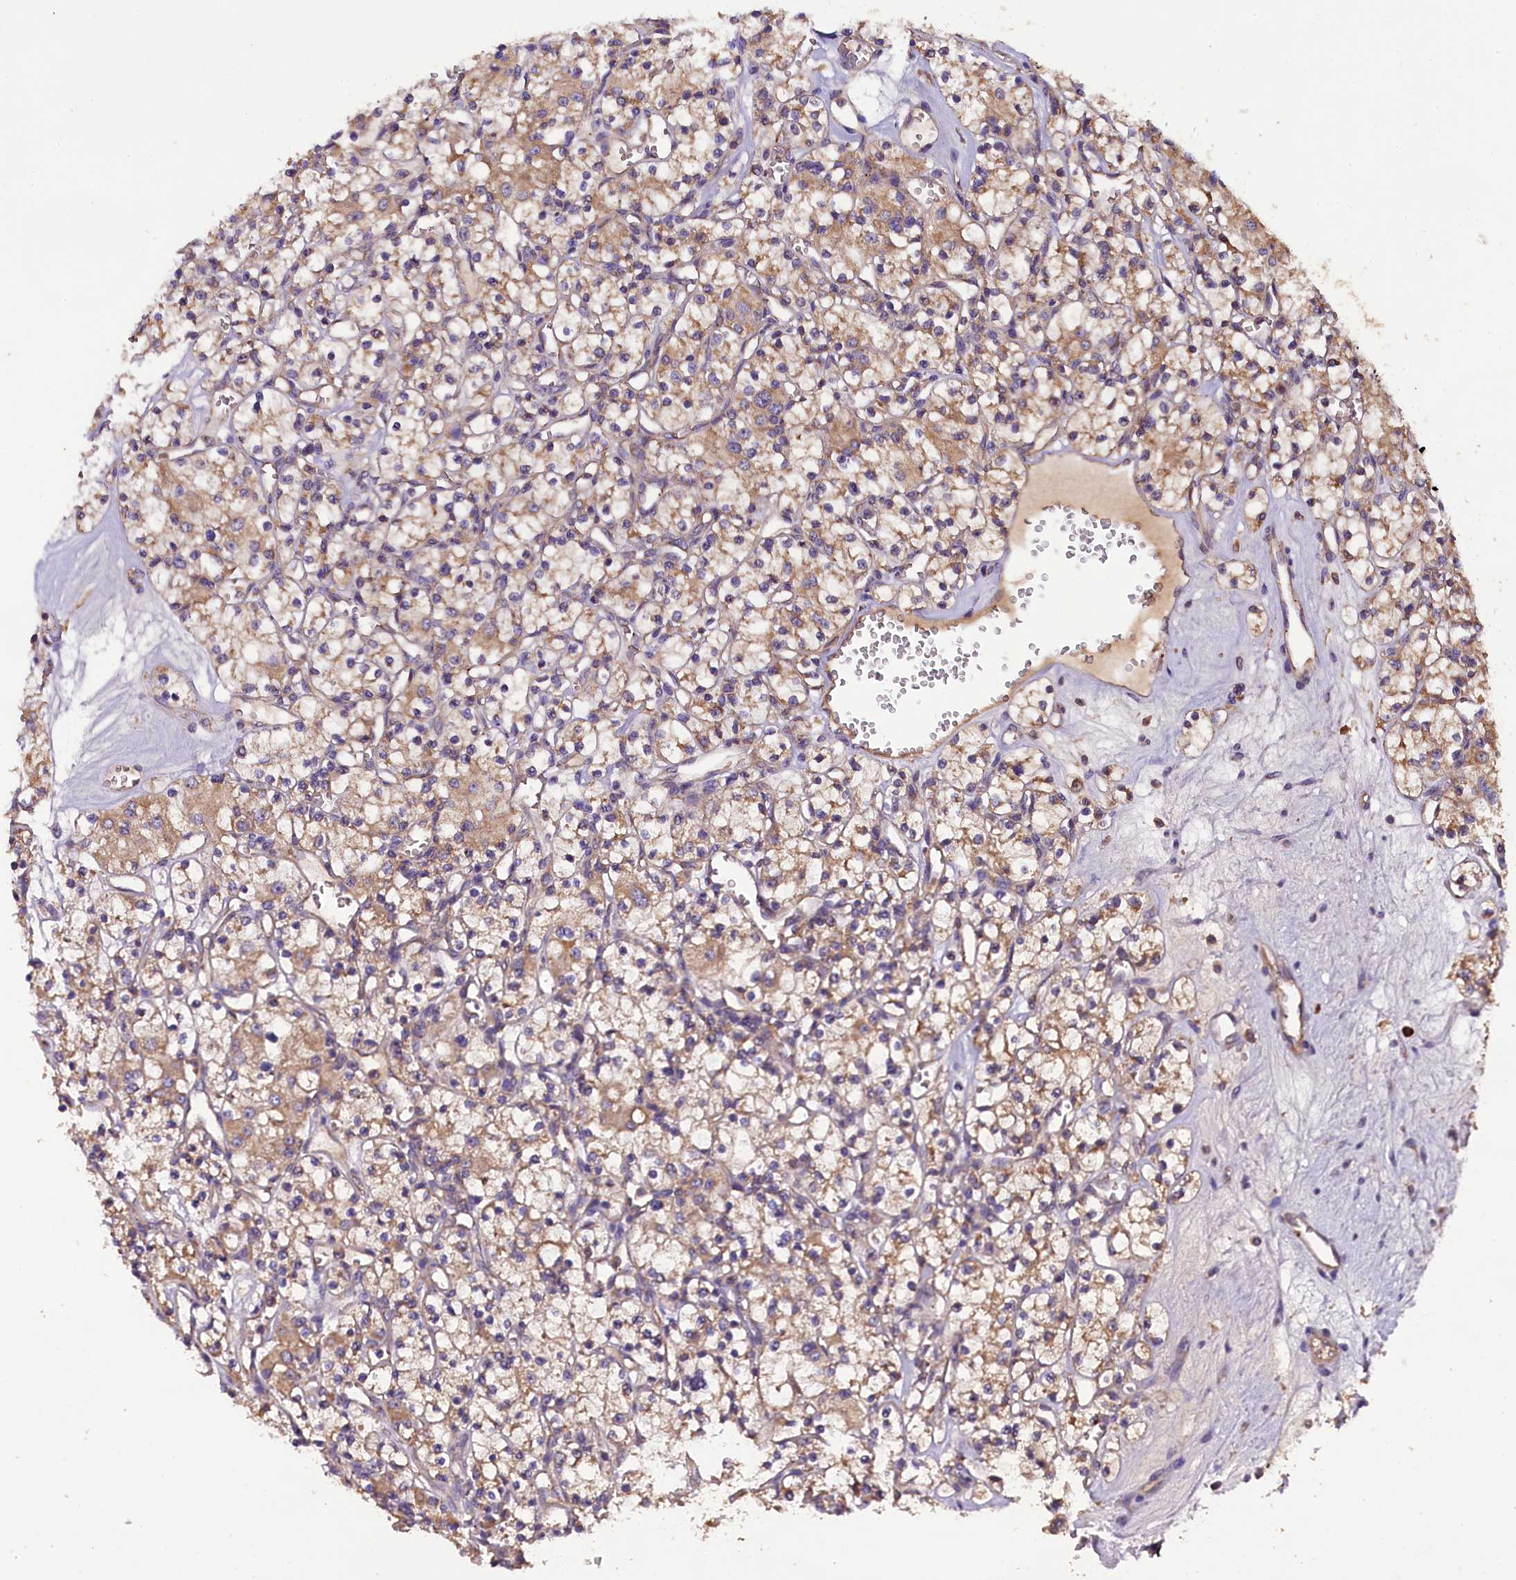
{"staining": {"intensity": "moderate", "quantity": "<25%", "location": "cytoplasmic/membranous"}, "tissue": "renal cancer", "cell_type": "Tumor cells", "image_type": "cancer", "snomed": [{"axis": "morphology", "description": "Adenocarcinoma, NOS"}, {"axis": "topography", "description": "Kidney"}], "caption": "Immunohistochemistry (IHC) (DAB (3,3'-diaminobenzidine)) staining of human renal cancer (adenocarcinoma) demonstrates moderate cytoplasmic/membranous protein expression in approximately <25% of tumor cells.", "gene": "ENKD1", "patient": {"sex": "female", "age": 59}}